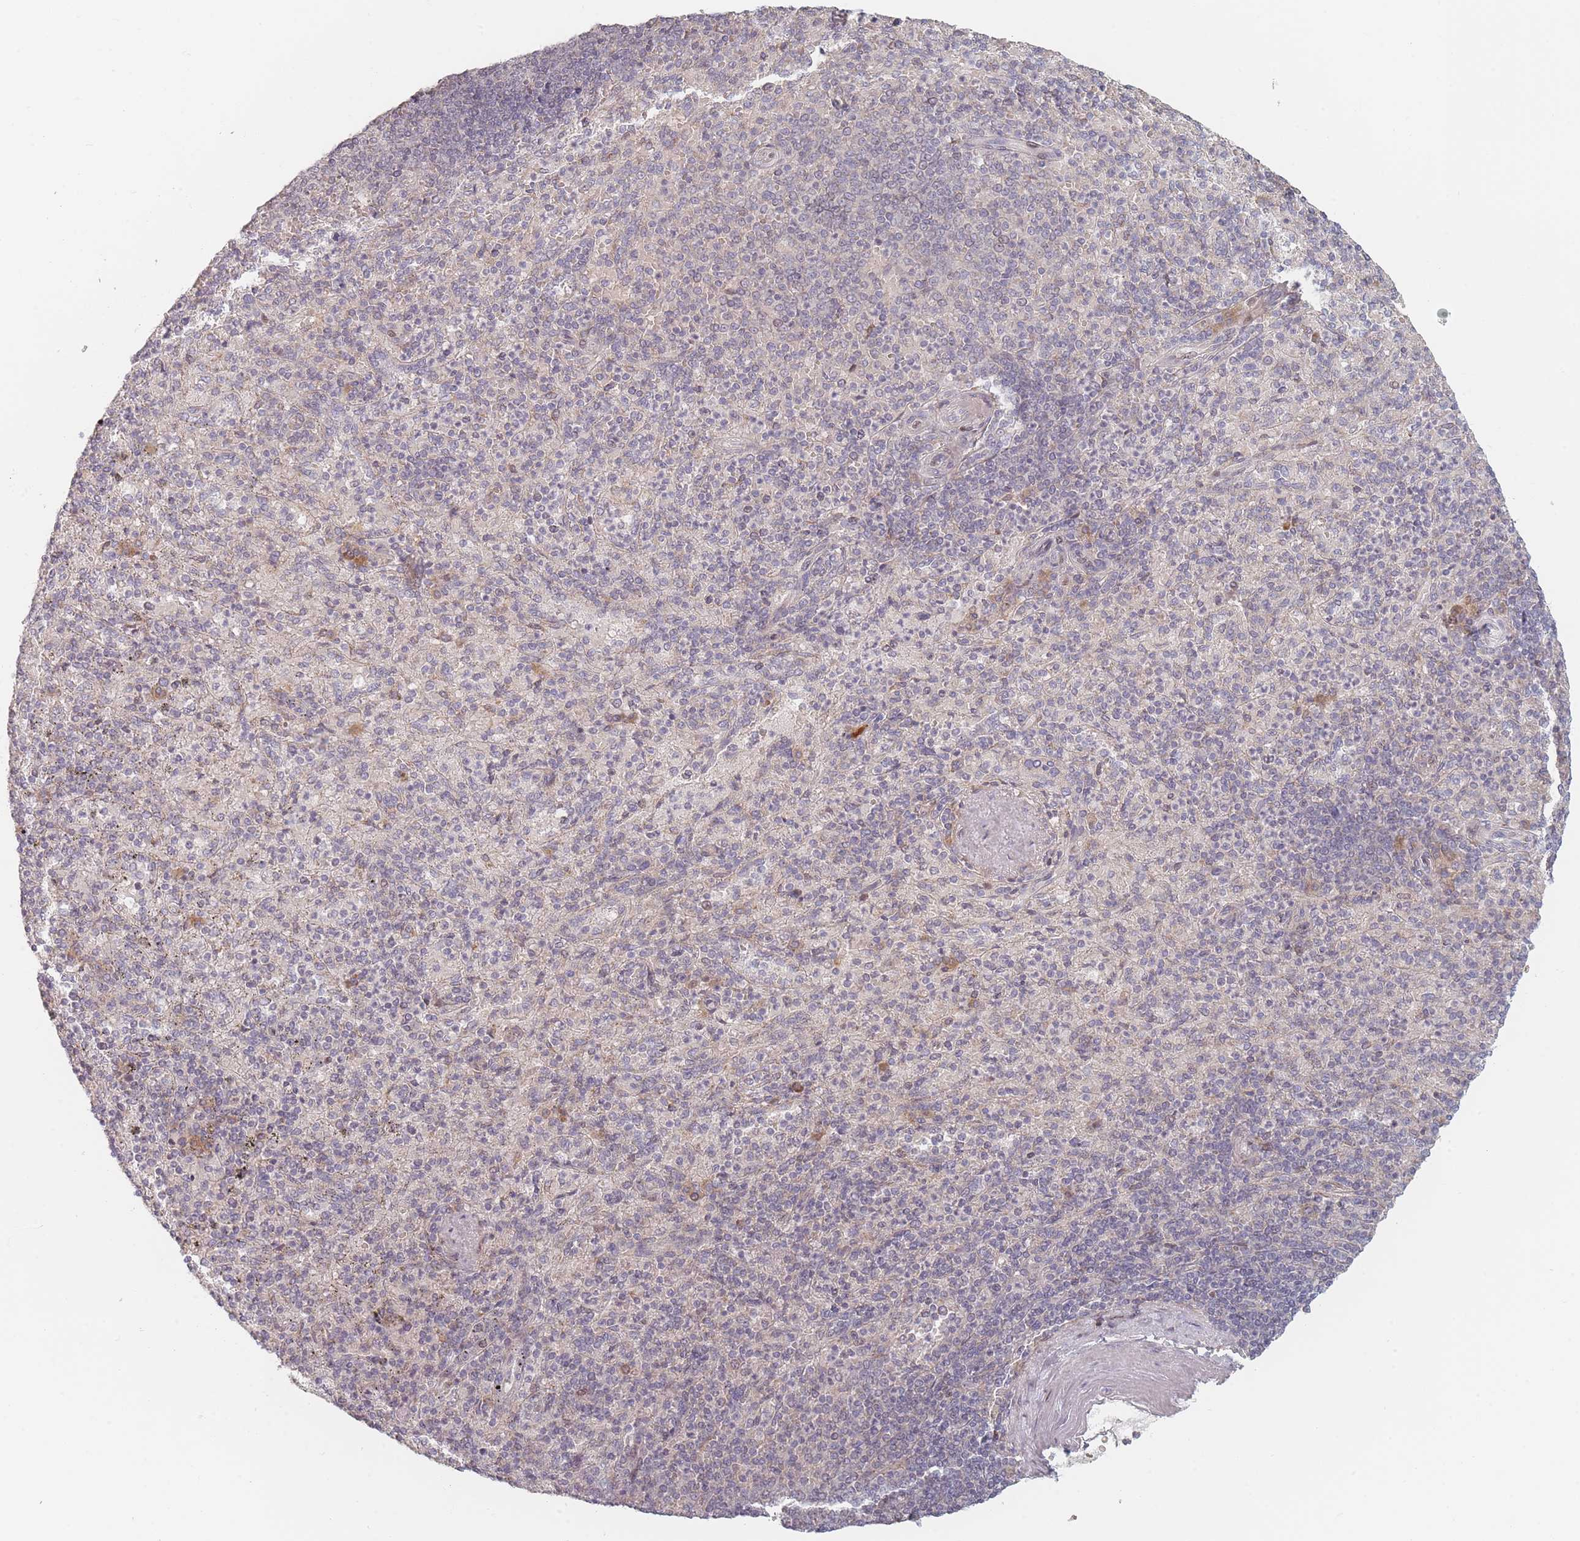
{"staining": {"intensity": "moderate", "quantity": "<25%", "location": "cytoplasmic/membranous"}, "tissue": "spleen", "cell_type": "Cells in red pulp", "image_type": "normal", "snomed": [{"axis": "morphology", "description": "Normal tissue, NOS"}, {"axis": "topography", "description": "Spleen"}], "caption": "There is low levels of moderate cytoplasmic/membranous positivity in cells in red pulp of normal spleen, as demonstrated by immunohistochemical staining (brown color).", "gene": "ZKSCAN7", "patient": {"sex": "male", "age": 82}}